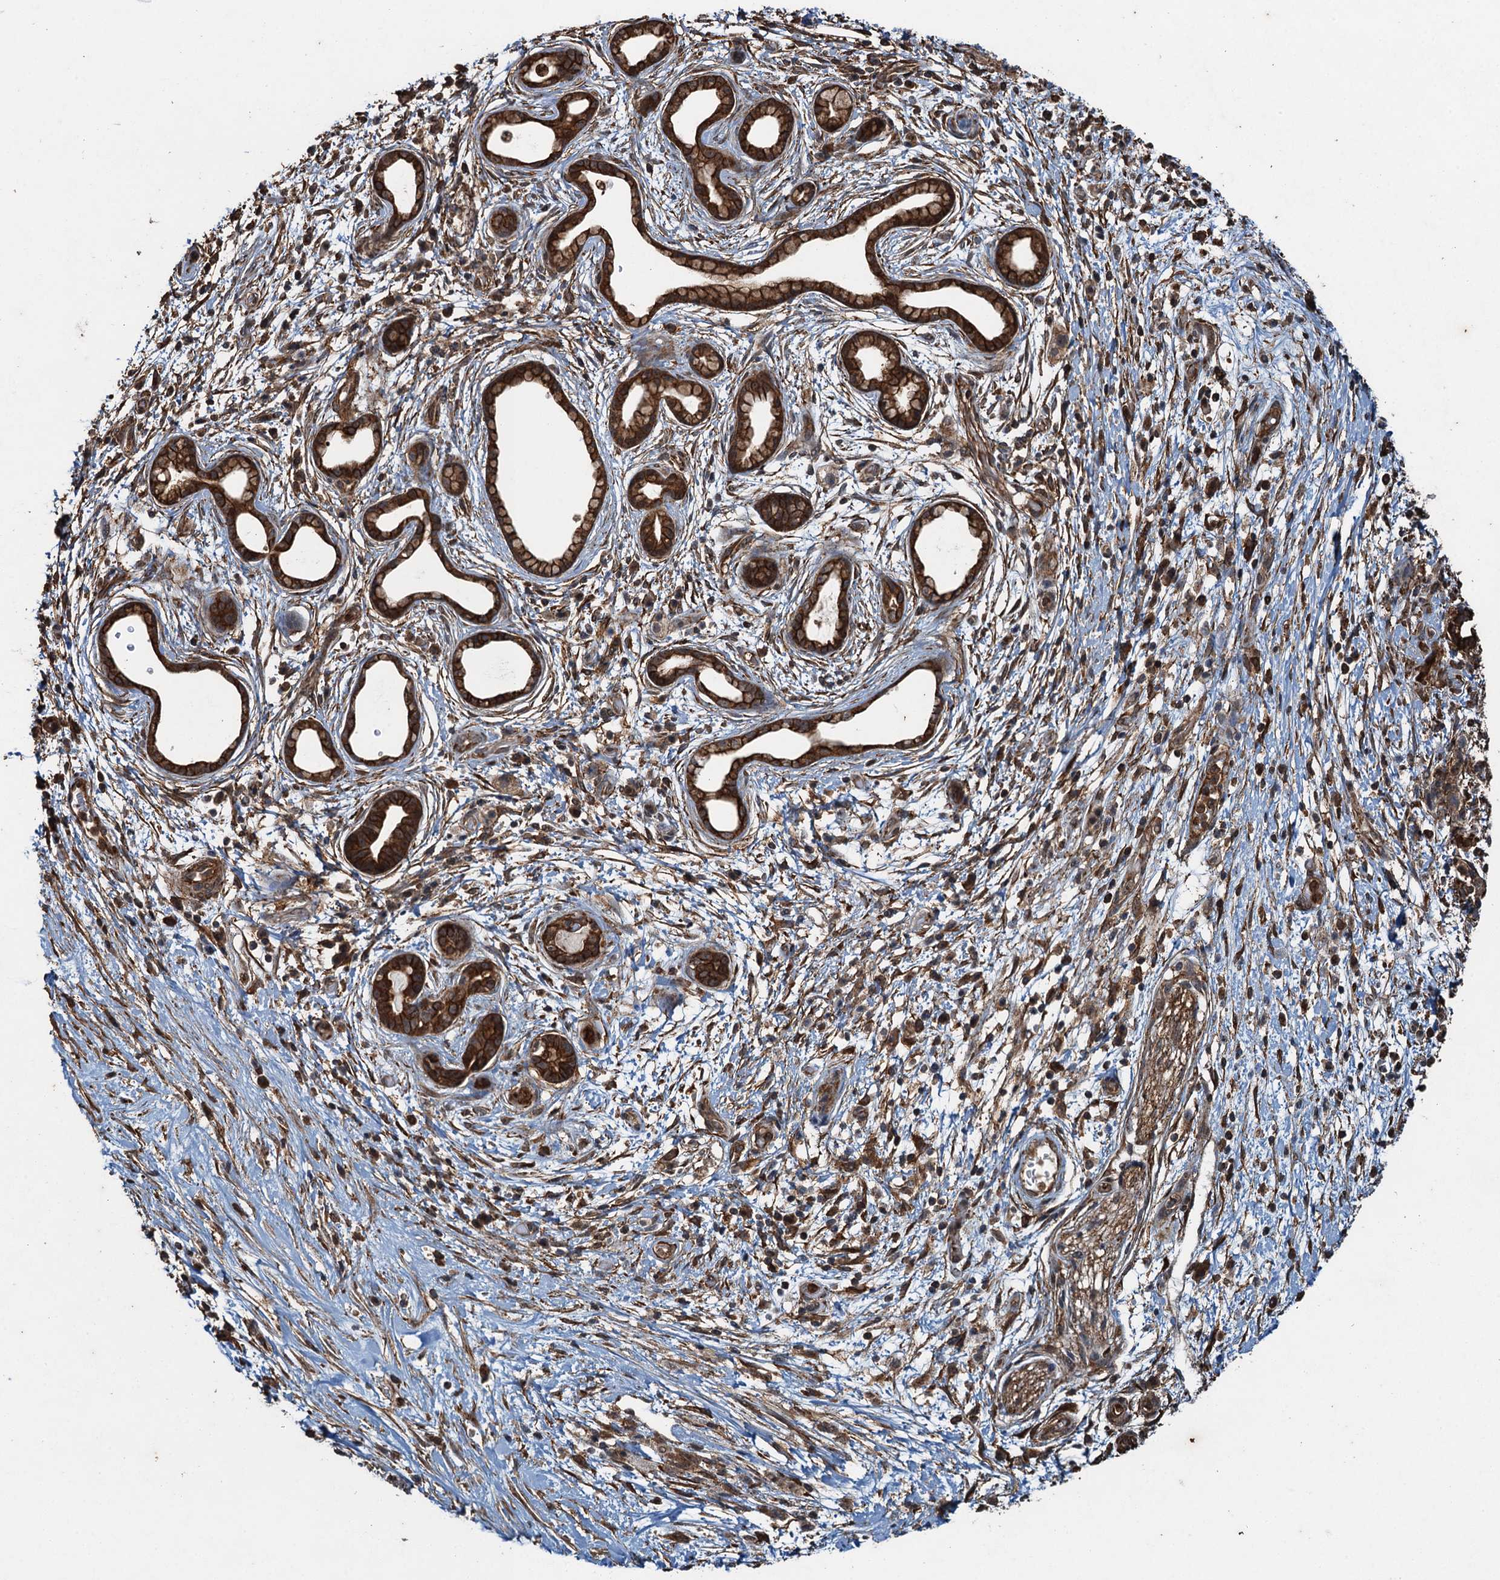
{"staining": {"intensity": "strong", "quantity": ">75%", "location": "cytoplasmic/membranous"}, "tissue": "pancreatic cancer", "cell_type": "Tumor cells", "image_type": "cancer", "snomed": [{"axis": "morphology", "description": "Adenocarcinoma, NOS"}, {"axis": "topography", "description": "Pancreas"}], "caption": "Protein staining of pancreatic cancer (adenocarcinoma) tissue demonstrates strong cytoplasmic/membranous positivity in about >75% of tumor cells.", "gene": "WHAMM", "patient": {"sex": "female", "age": 73}}